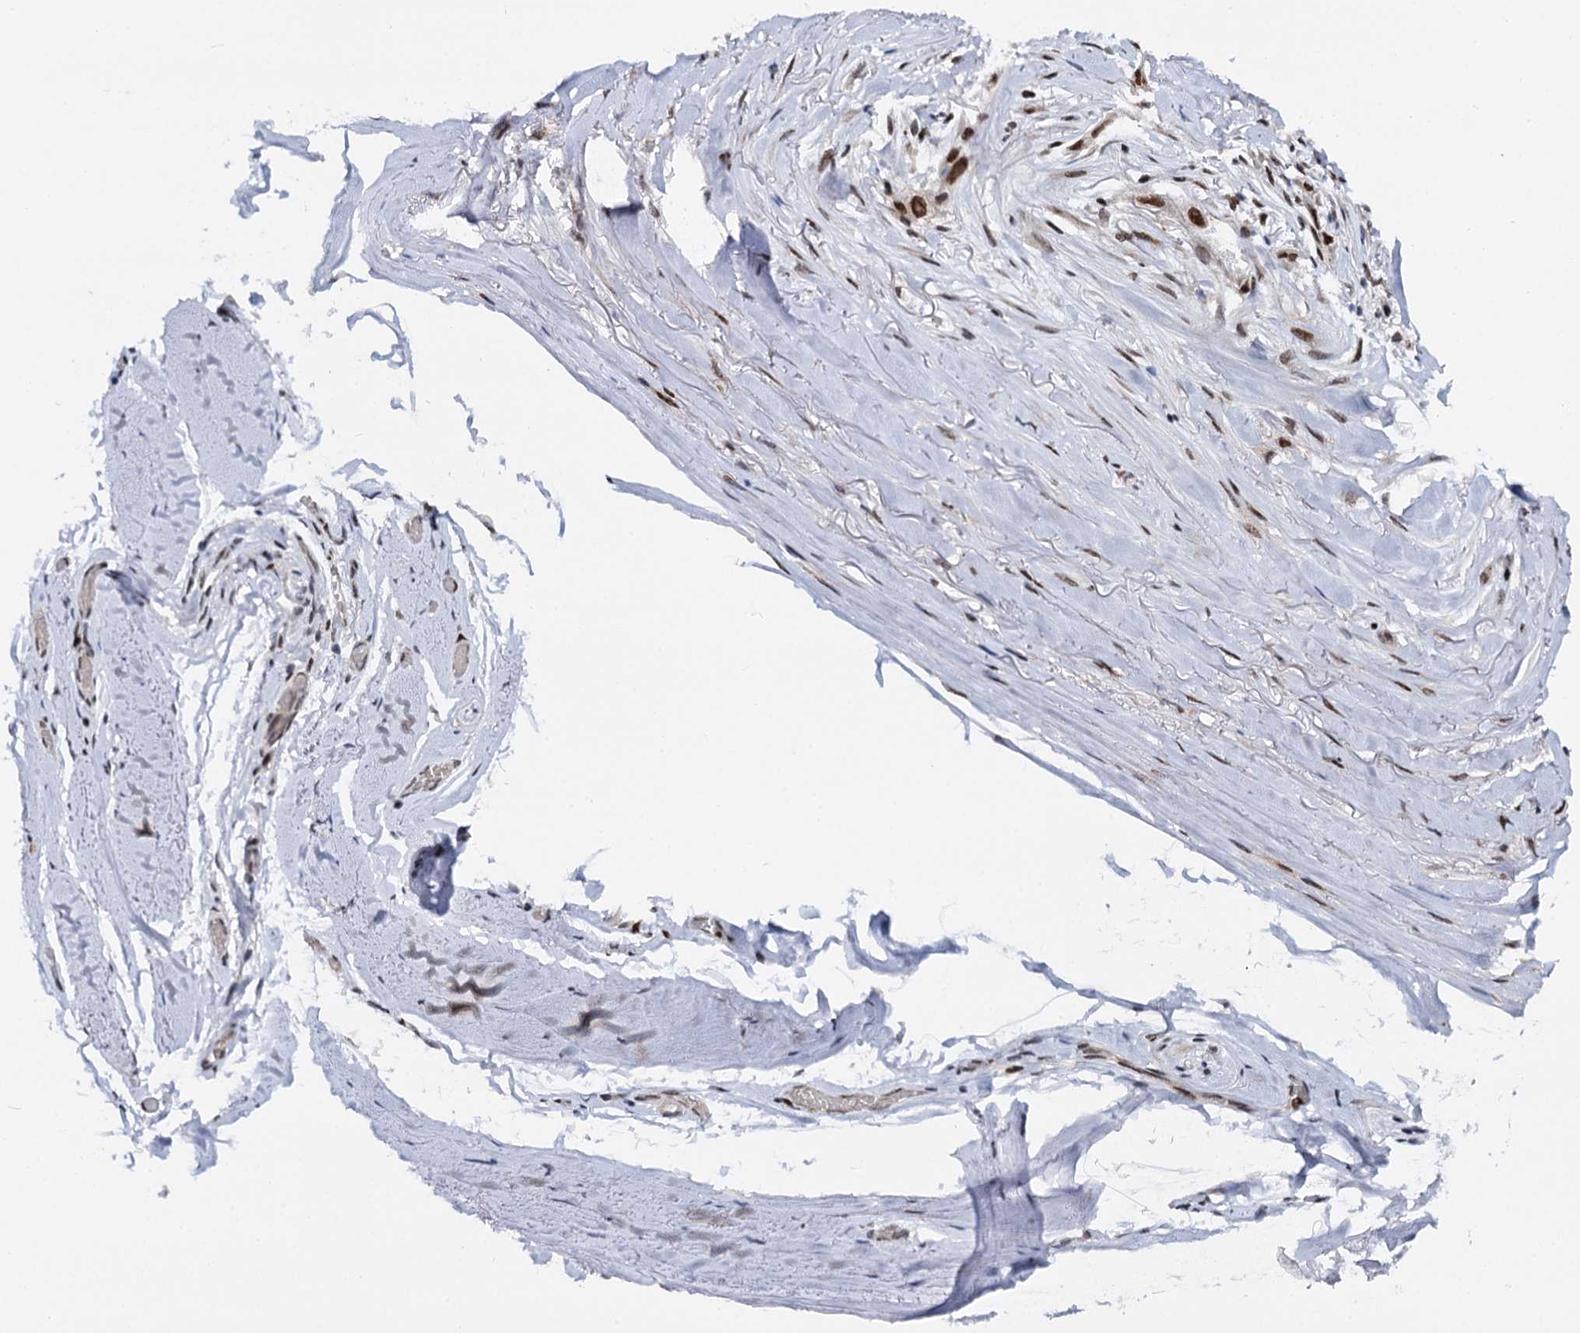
{"staining": {"intensity": "moderate", "quantity": "25%-75%", "location": "nuclear"}, "tissue": "adipose tissue", "cell_type": "Adipocytes", "image_type": "normal", "snomed": [{"axis": "morphology", "description": "Normal tissue, NOS"}, {"axis": "morphology", "description": "Basal cell carcinoma"}, {"axis": "topography", "description": "Skin"}], "caption": "Immunohistochemistry micrograph of normal adipose tissue stained for a protein (brown), which displays medium levels of moderate nuclear positivity in approximately 25%-75% of adipocytes.", "gene": "RUFY2", "patient": {"sex": "female", "age": 89}}